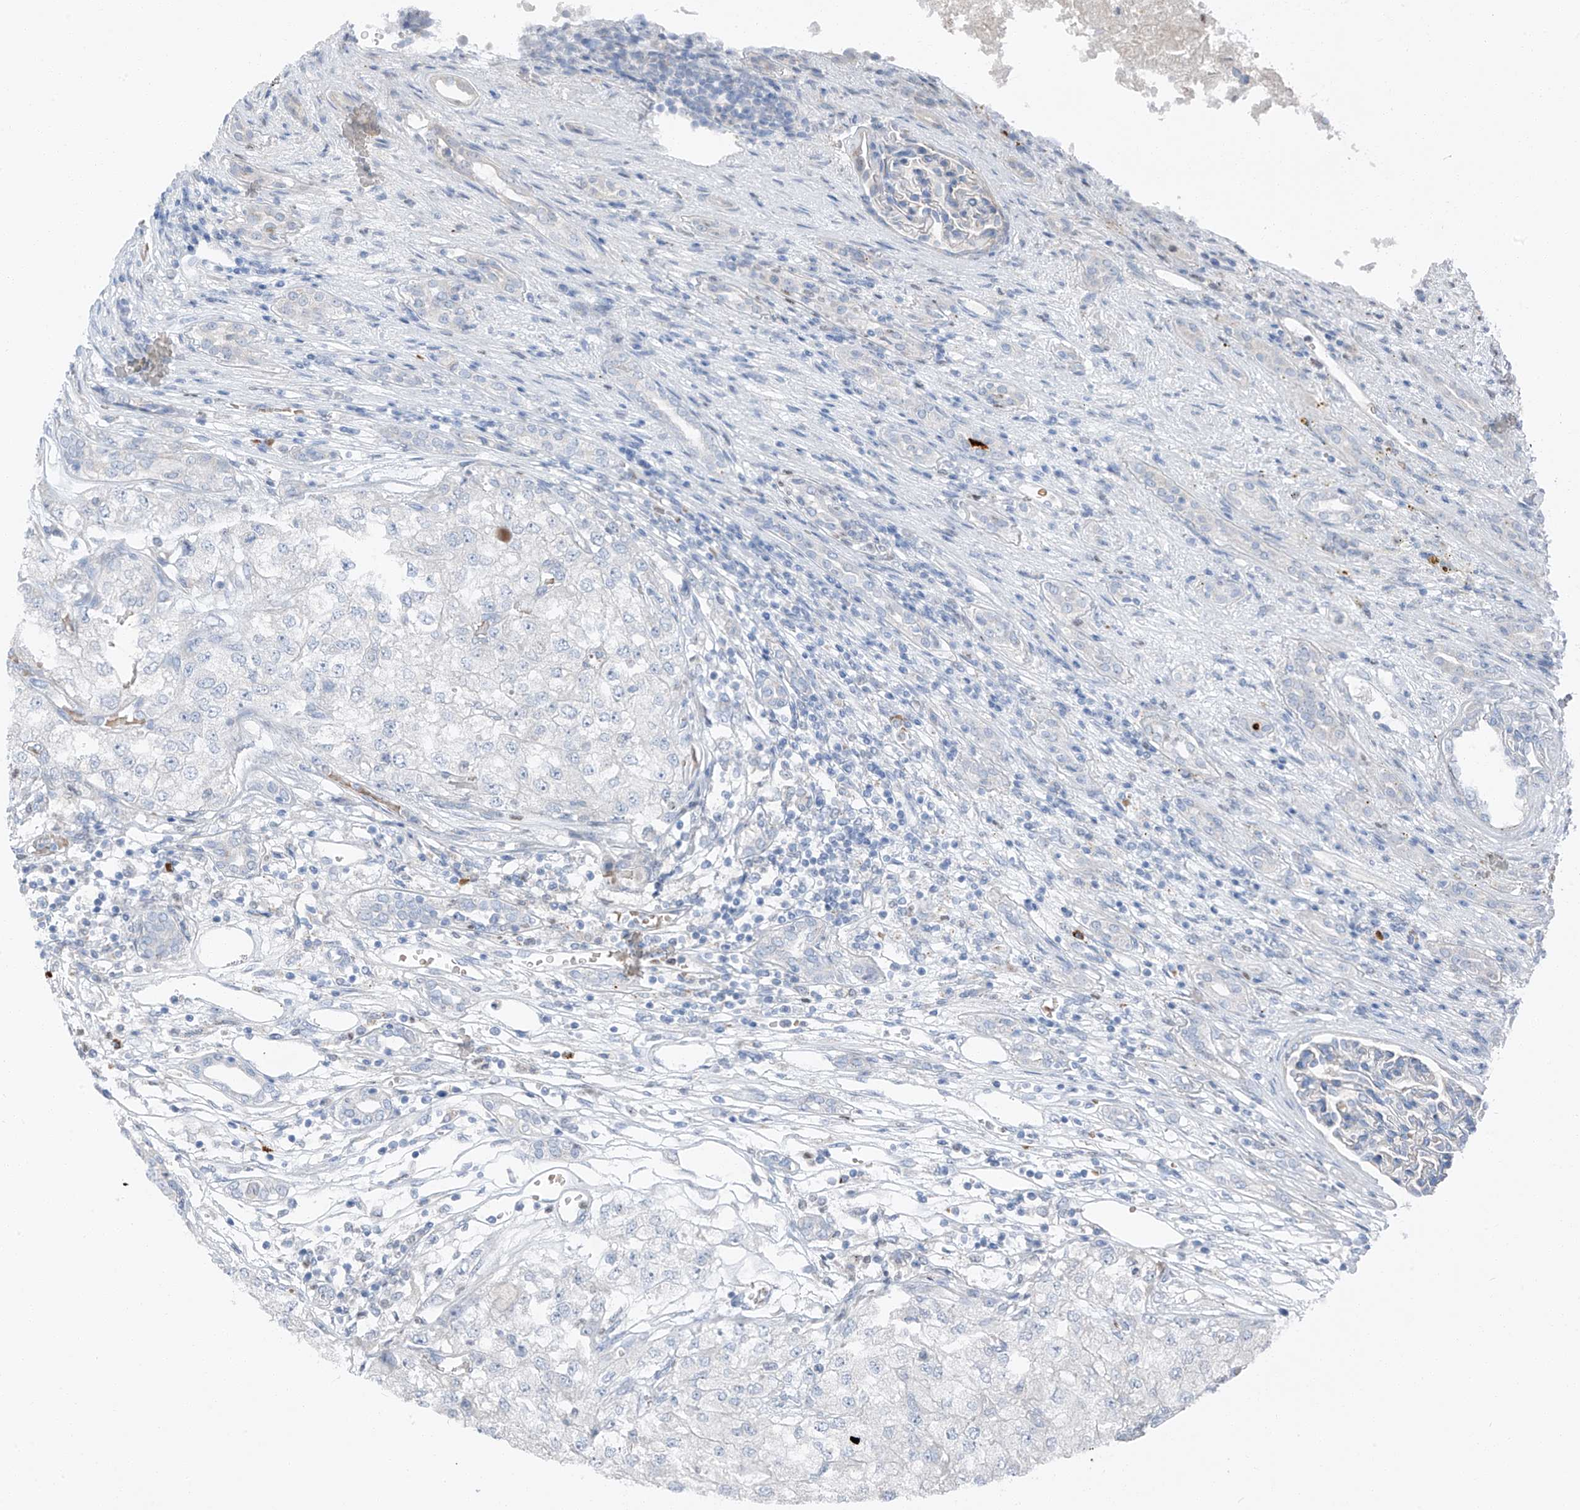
{"staining": {"intensity": "negative", "quantity": "none", "location": "none"}, "tissue": "renal cancer", "cell_type": "Tumor cells", "image_type": "cancer", "snomed": [{"axis": "morphology", "description": "Adenocarcinoma, NOS"}, {"axis": "topography", "description": "Kidney"}], "caption": "This is a image of immunohistochemistry (IHC) staining of renal cancer, which shows no positivity in tumor cells.", "gene": "CHMP2B", "patient": {"sex": "female", "age": 54}}